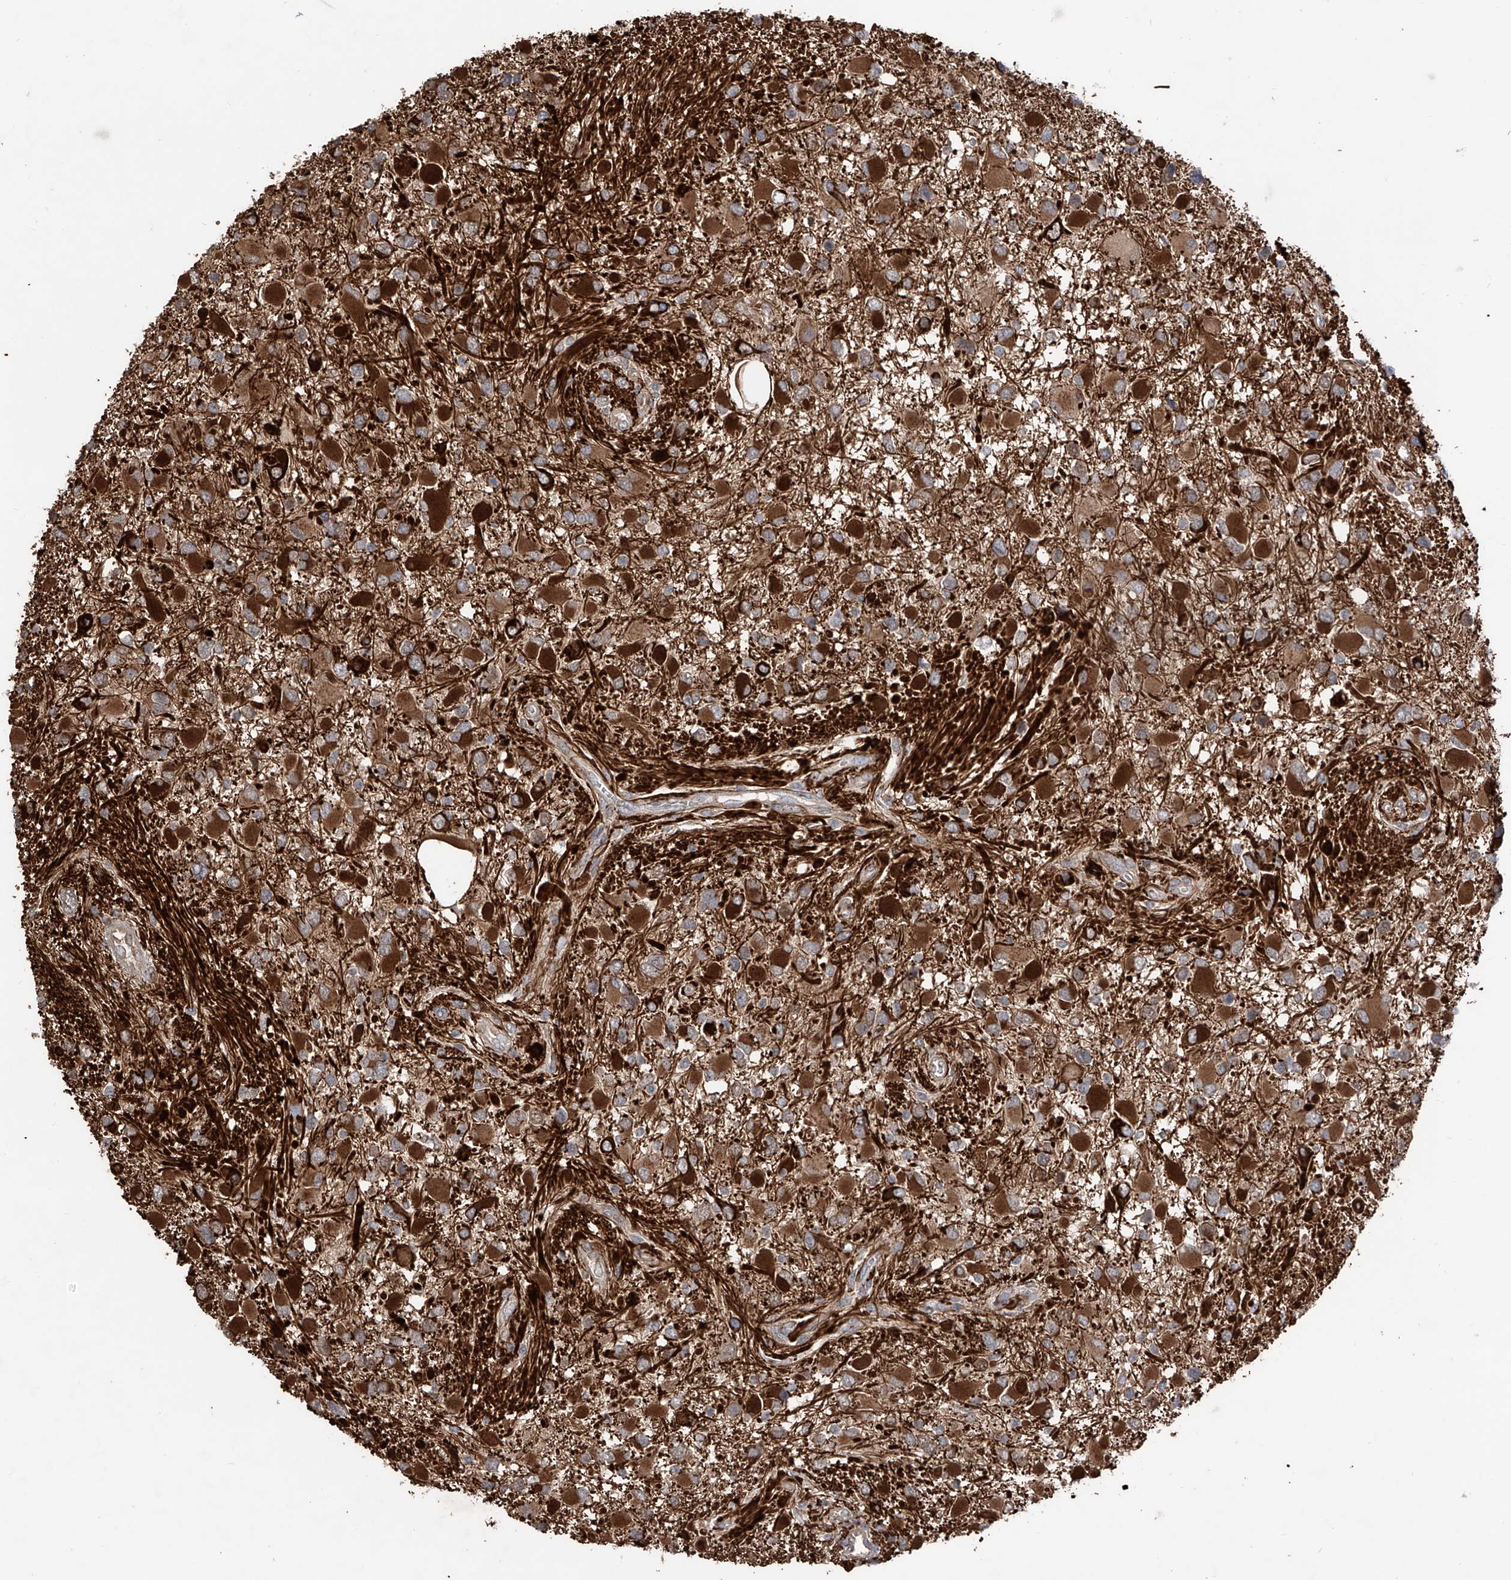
{"staining": {"intensity": "strong", "quantity": "25%-75%", "location": "cytoplasmic/membranous"}, "tissue": "glioma", "cell_type": "Tumor cells", "image_type": "cancer", "snomed": [{"axis": "morphology", "description": "Glioma, malignant, High grade"}, {"axis": "topography", "description": "Brain"}], "caption": "Tumor cells display high levels of strong cytoplasmic/membranous positivity in about 25%-75% of cells in human malignant glioma (high-grade).", "gene": "EDN1", "patient": {"sex": "male", "age": 53}}